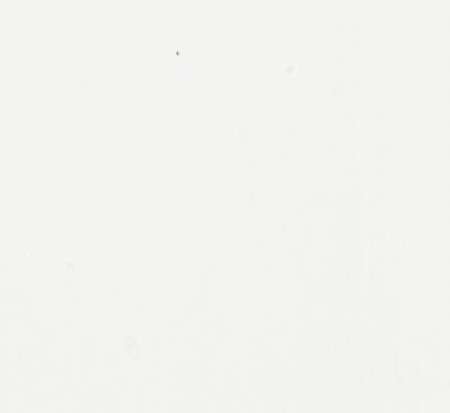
{"staining": {"intensity": "strong", "quantity": ">75%", "location": "nuclear"}, "tissue": "adipose tissue", "cell_type": "Adipocytes", "image_type": "normal", "snomed": [{"axis": "morphology", "description": "Normal tissue, NOS"}, {"axis": "topography", "description": "Breast"}], "caption": "Adipocytes show high levels of strong nuclear staining in about >75% of cells in benign adipose tissue.", "gene": "STAT3", "patient": {"sex": "female", "age": 22}}